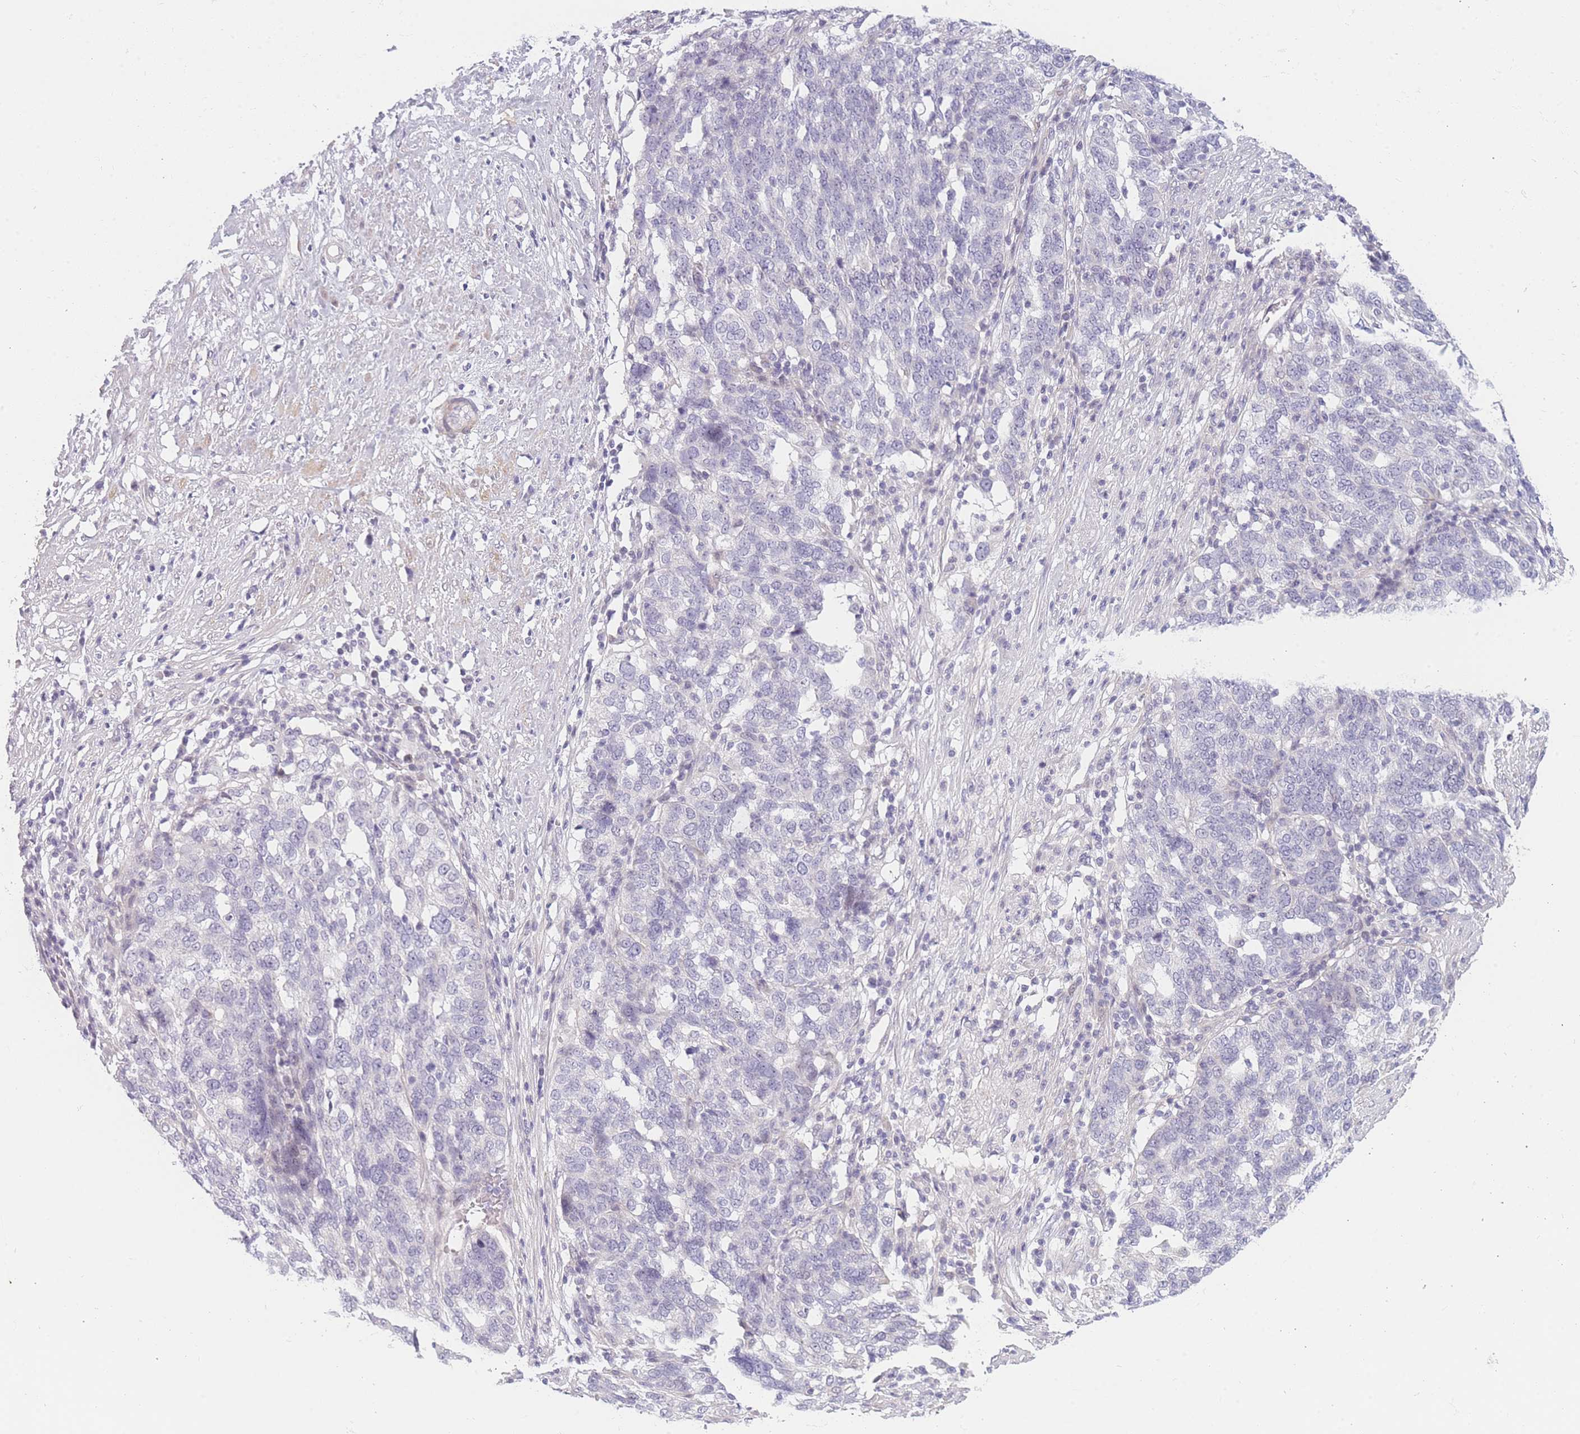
{"staining": {"intensity": "negative", "quantity": "none", "location": "none"}, "tissue": "ovarian cancer", "cell_type": "Tumor cells", "image_type": "cancer", "snomed": [{"axis": "morphology", "description": "Cystadenocarcinoma, serous, NOS"}, {"axis": "topography", "description": "Ovary"}], "caption": "This is an IHC histopathology image of human ovarian cancer. There is no expression in tumor cells.", "gene": "SLC7A6", "patient": {"sex": "female", "age": 59}}